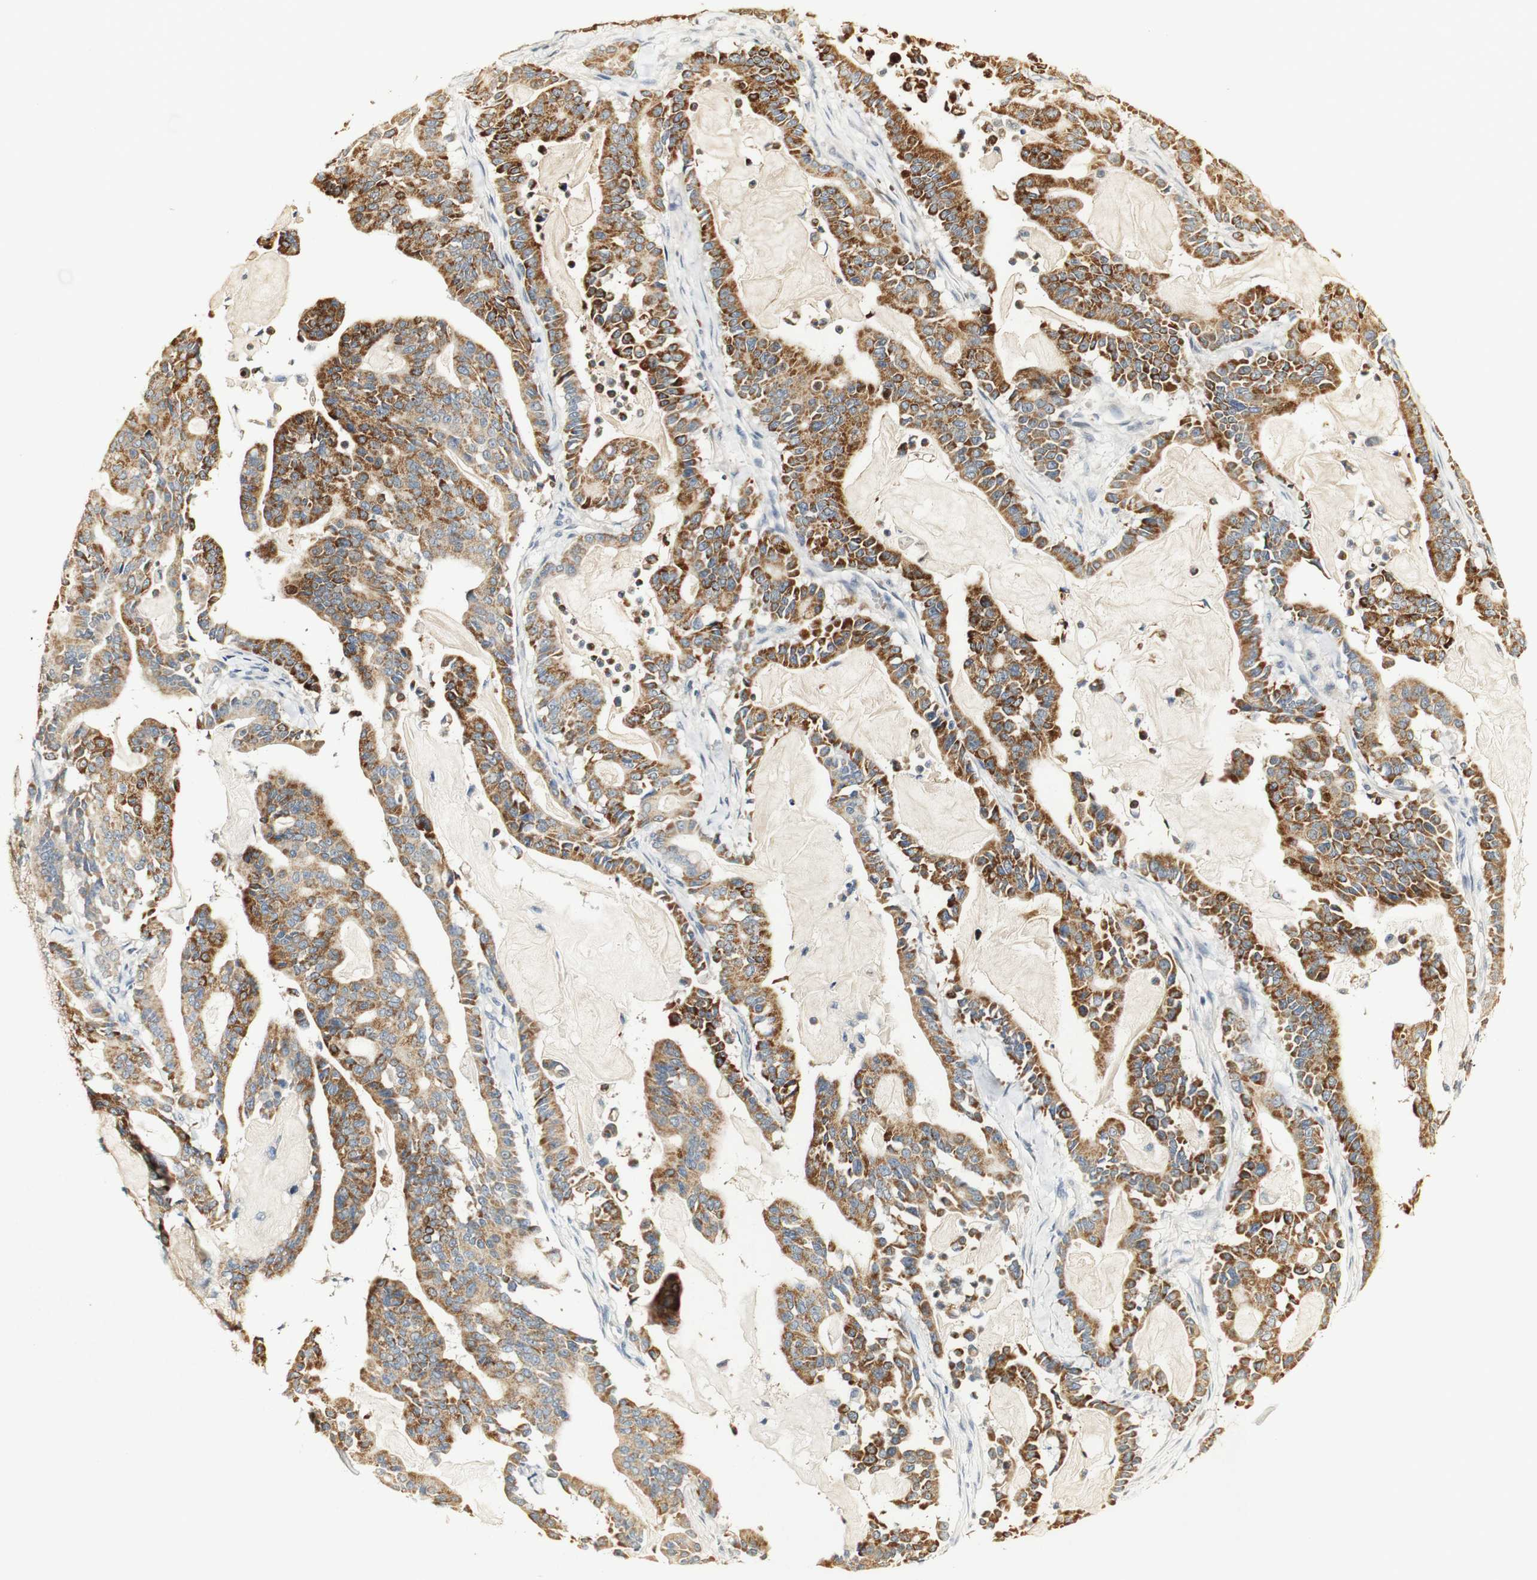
{"staining": {"intensity": "strong", "quantity": "25%-75%", "location": "cytoplasmic/membranous"}, "tissue": "pancreatic cancer", "cell_type": "Tumor cells", "image_type": "cancer", "snomed": [{"axis": "morphology", "description": "Adenocarcinoma, NOS"}, {"axis": "topography", "description": "Pancreas"}], "caption": "Immunohistochemical staining of human pancreatic cancer reveals strong cytoplasmic/membranous protein staining in about 25%-75% of tumor cells.", "gene": "SYT7", "patient": {"sex": "male", "age": 63}}